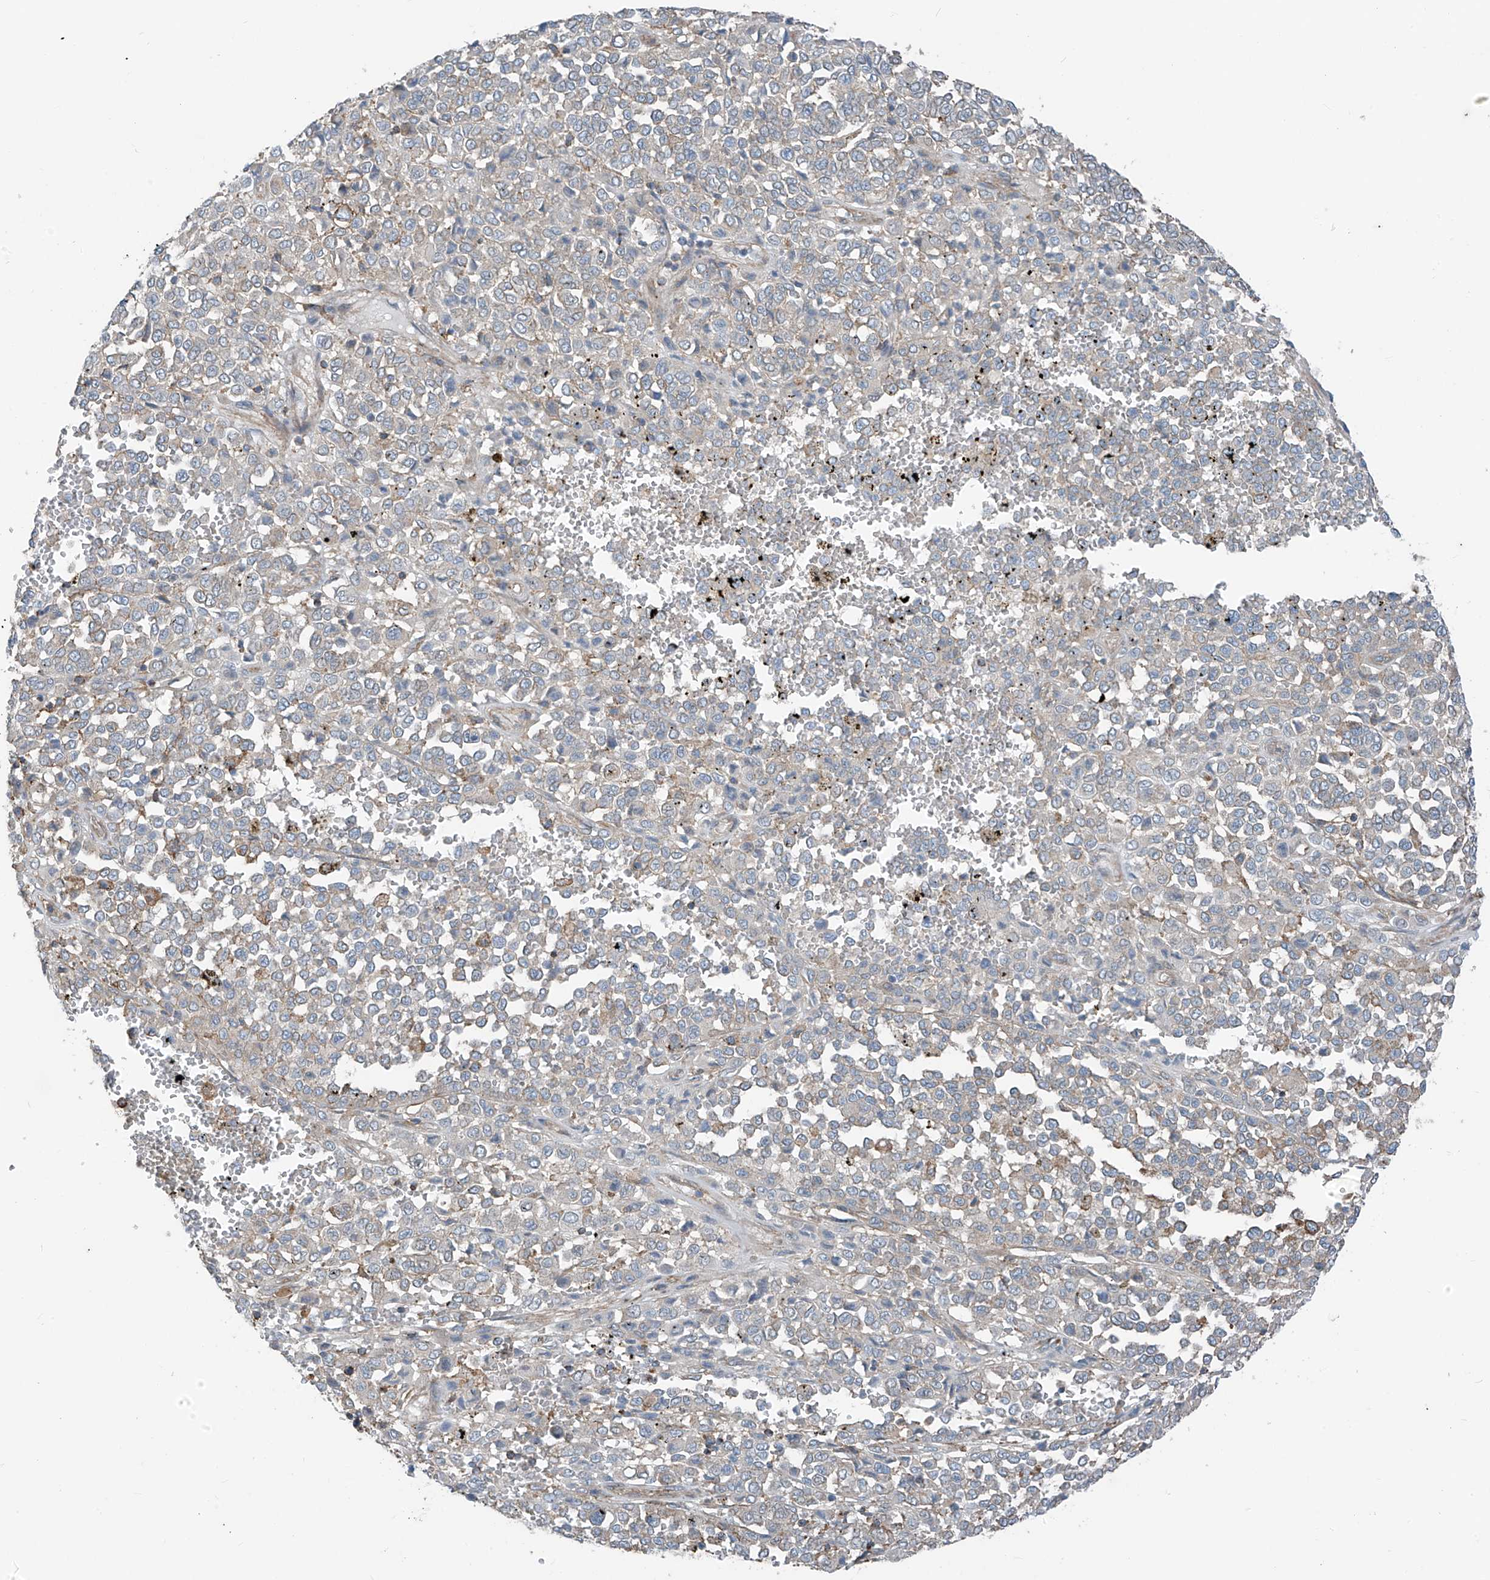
{"staining": {"intensity": "weak", "quantity": "<25%", "location": "cytoplasmic/membranous"}, "tissue": "melanoma", "cell_type": "Tumor cells", "image_type": "cancer", "snomed": [{"axis": "morphology", "description": "Malignant melanoma, Metastatic site"}, {"axis": "topography", "description": "Pancreas"}], "caption": "The photomicrograph displays no staining of tumor cells in melanoma.", "gene": "SLC1A5", "patient": {"sex": "female", "age": 30}}